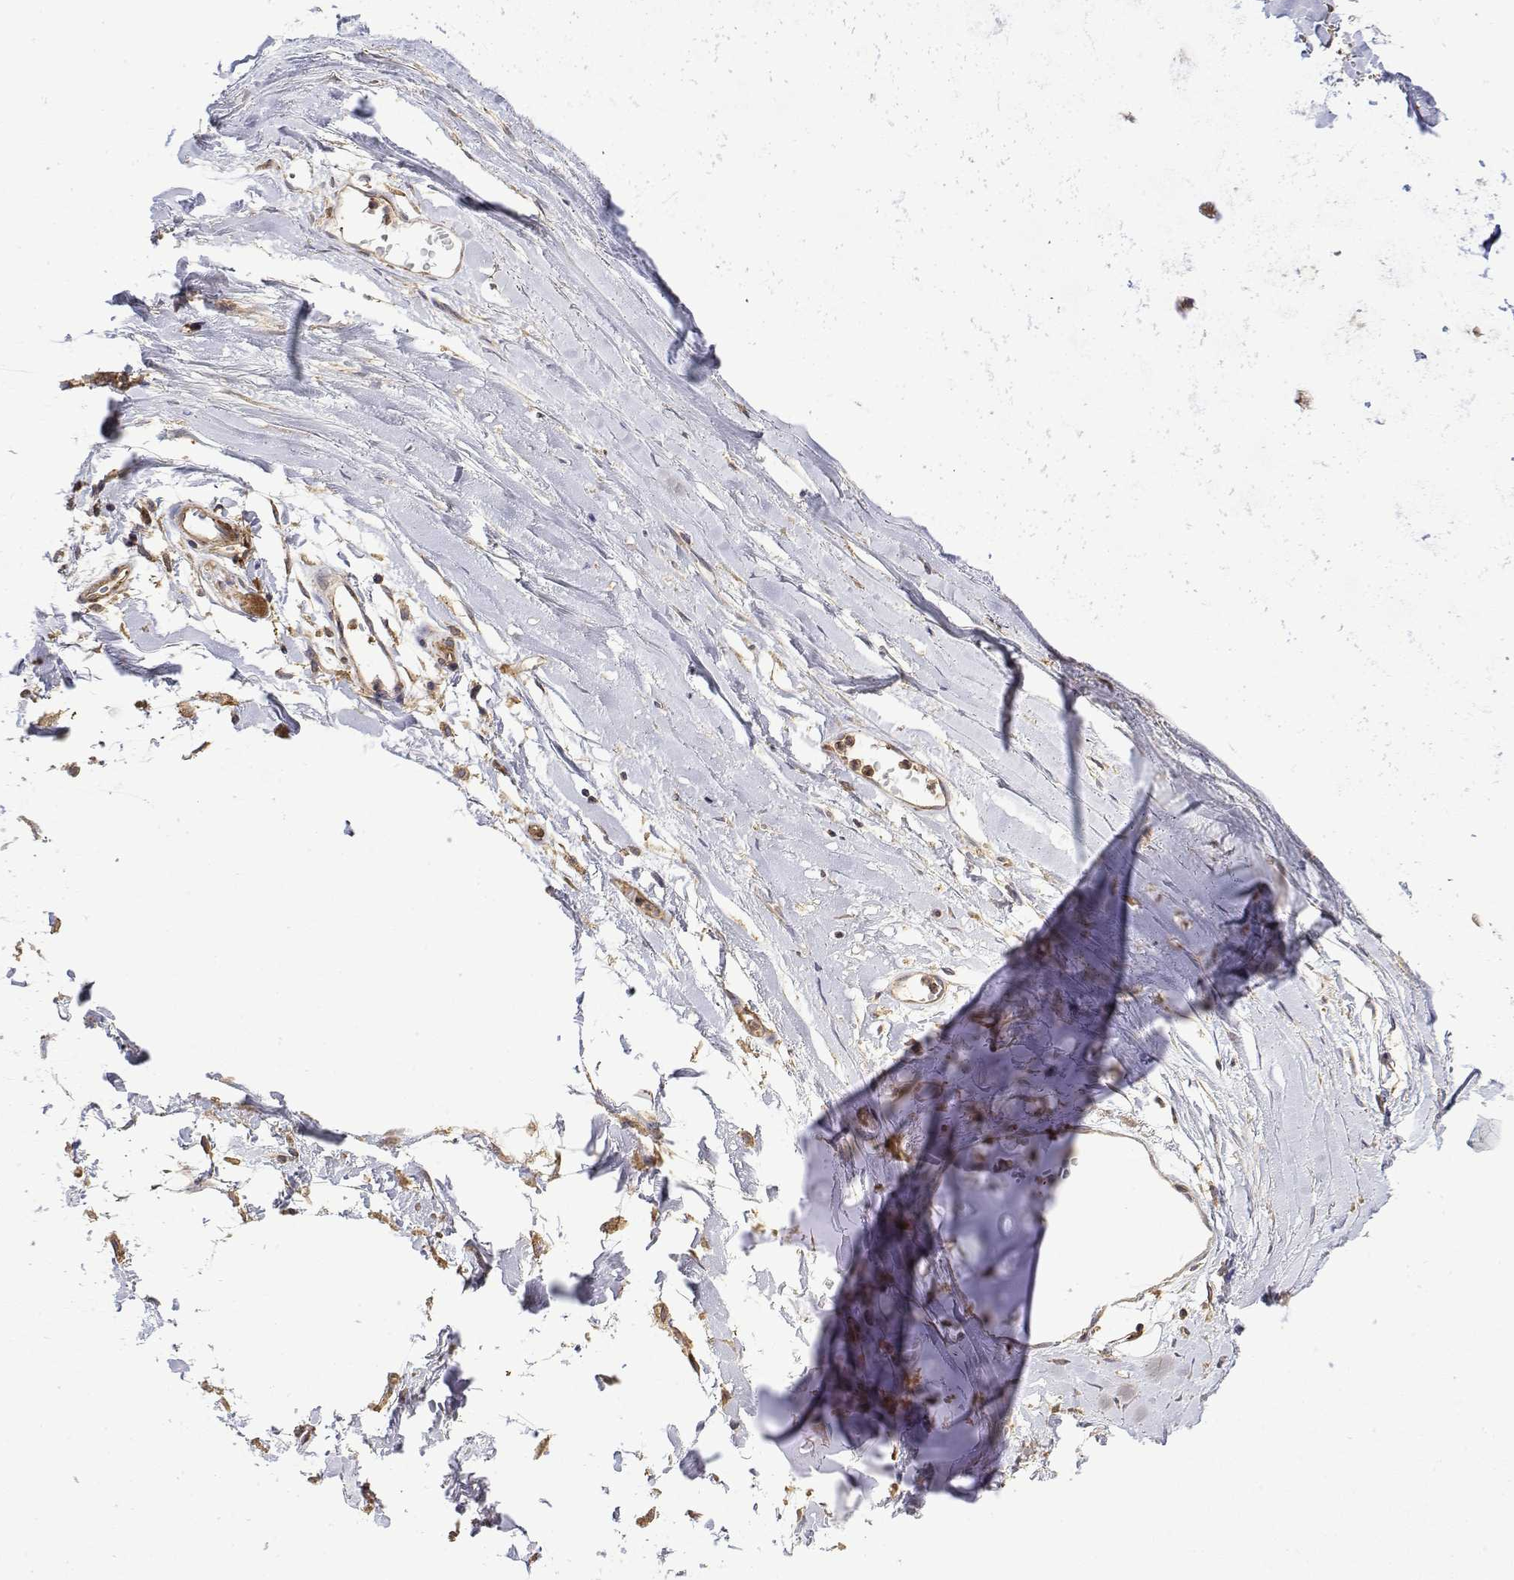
{"staining": {"intensity": "negative", "quantity": "none", "location": "none"}, "tissue": "soft tissue", "cell_type": "Chondrocytes", "image_type": "normal", "snomed": [{"axis": "morphology", "description": "Normal tissue, NOS"}, {"axis": "topography", "description": "Cartilage tissue"}, {"axis": "topography", "description": "Nasopharynx"}, {"axis": "topography", "description": "Thyroid gland"}], "caption": "DAB (3,3'-diaminobenzidine) immunohistochemical staining of unremarkable soft tissue shows no significant staining in chondrocytes. The staining was performed using DAB (3,3'-diaminobenzidine) to visualize the protein expression in brown, while the nuclei were stained in blue with hematoxylin (Magnification: 20x).", "gene": "PACSIN2", "patient": {"sex": "male", "age": 63}}